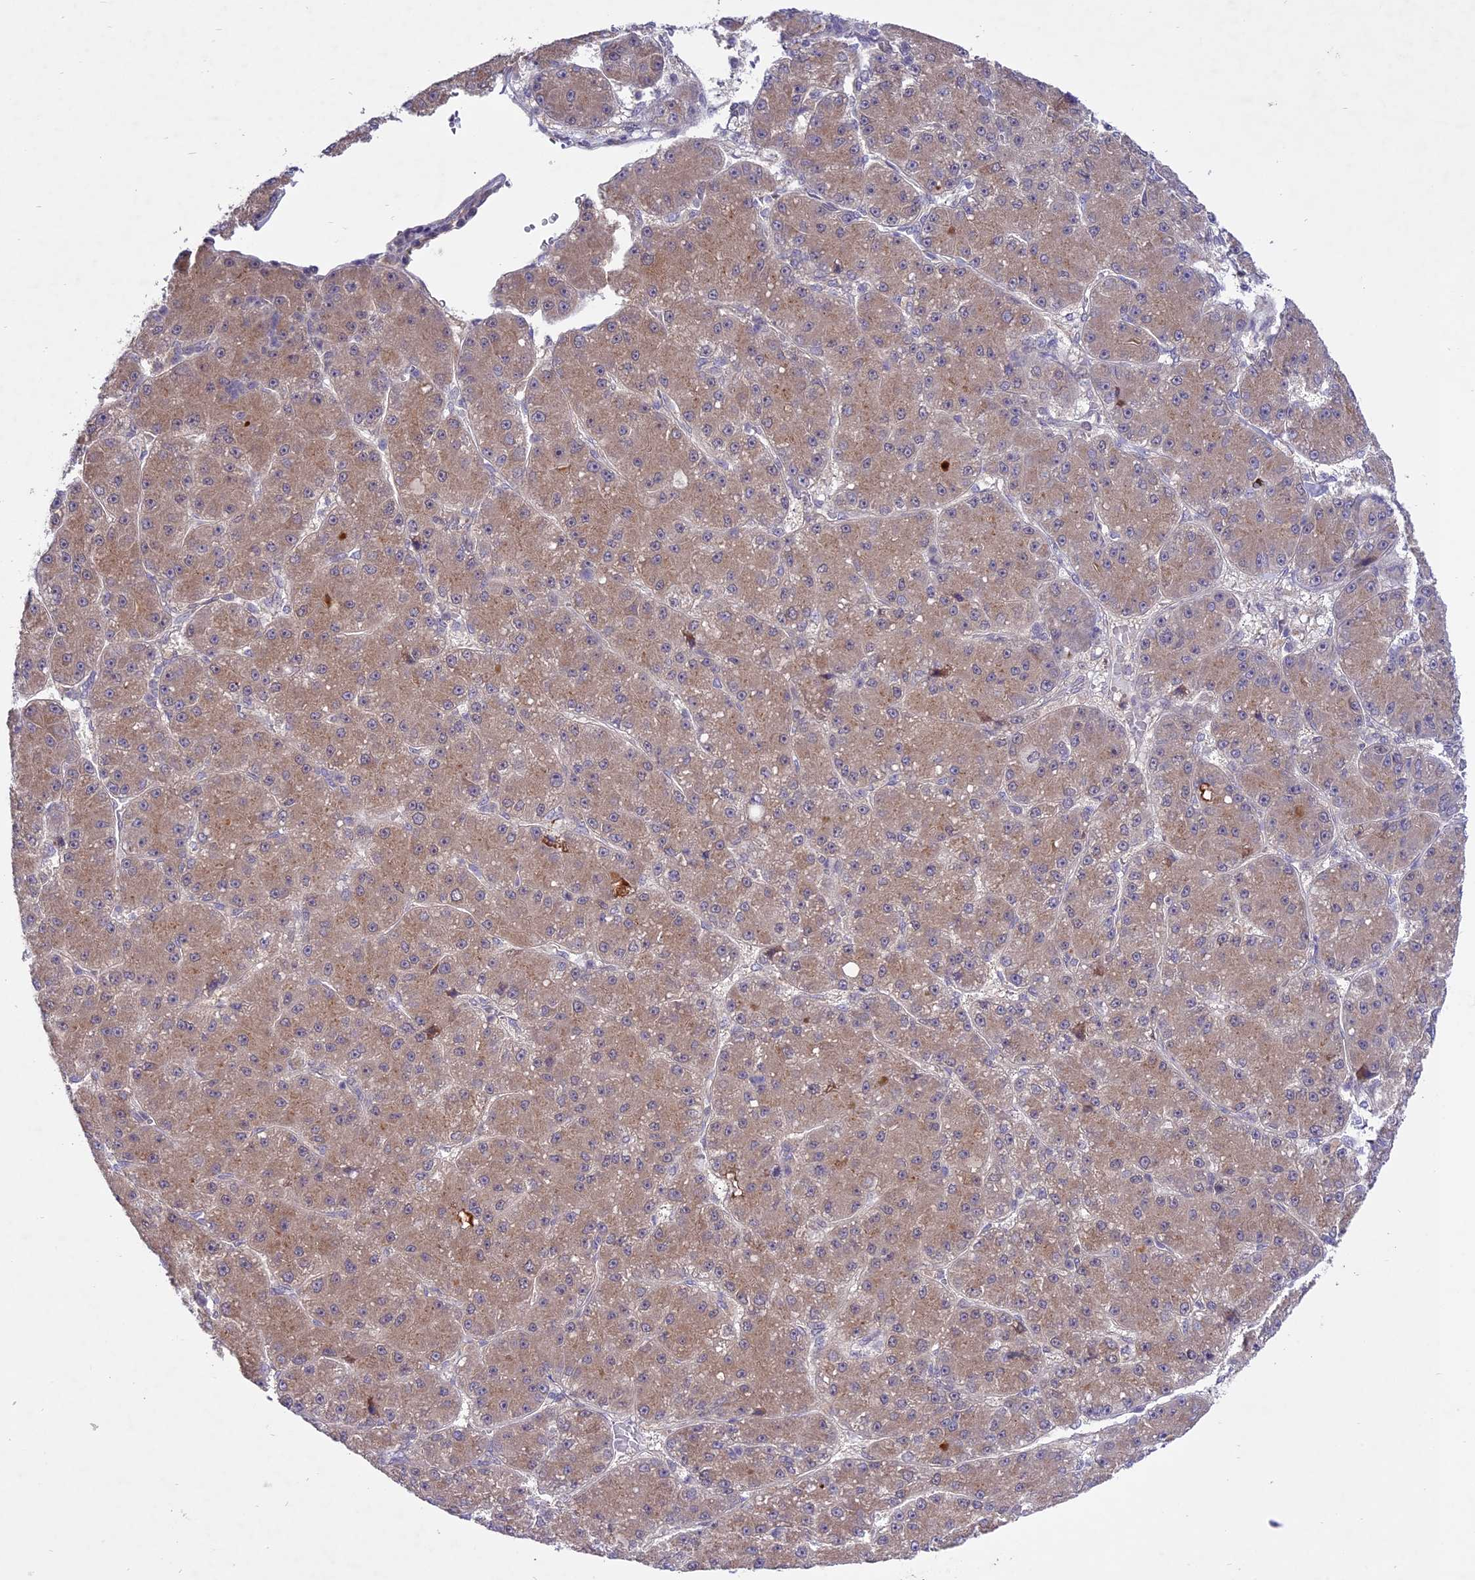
{"staining": {"intensity": "moderate", "quantity": ">75%", "location": "cytoplasmic/membranous"}, "tissue": "liver cancer", "cell_type": "Tumor cells", "image_type": "cancer", "snomed": [{"axis": "morphology", "description": "Carcinoma, Hepatocellular, NOS"}, {"axis": "topography", "description": "Liver"}], "caption": "Human liver cancer (hepatocellular carcinoma) stained with a brown dye demonstrates moderate cytoplasmic/membranous positive expression in about >75% of tumor cells.", "gene": "SPRED1", "patient": {"sex": "male", "age": 67}}